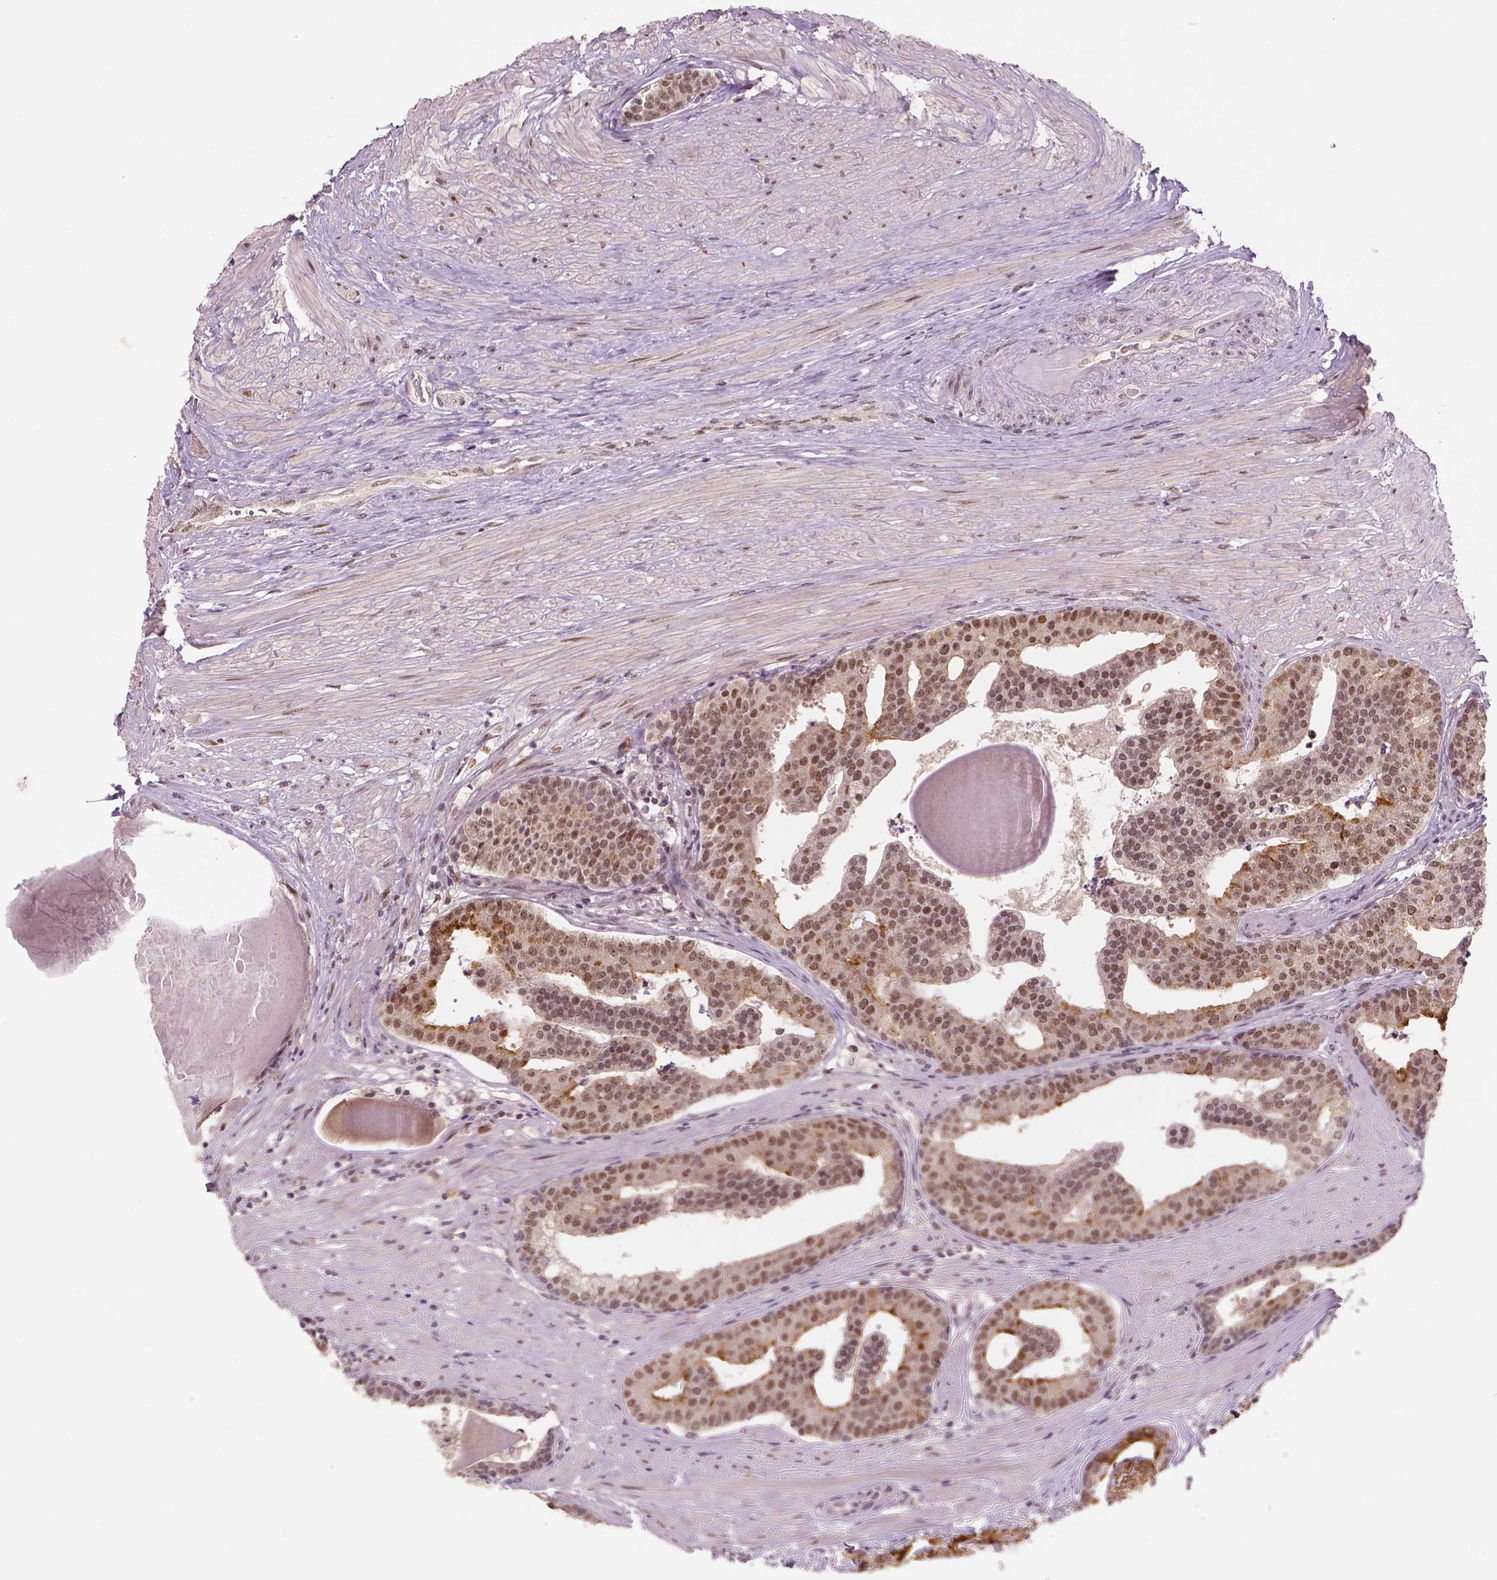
{"staining": {"intensity": "moderate", "quantity": ">75%", "location": "nuclear"}, "tissue": "prostate cancer", "cell_type": "Tumor cells", "image_type": "cancer", "snomed": [{"axis": "morphology", "description": "Adenocarcinoma, NOS"}, {"axis": "topography", "description": "Prostate and seminal vesicle, NOS"}, {"axis": "topography", "description": "Prostate"}], "caption": "Tumor cells show moderate nuclear staining in about >75% of cells in prostate cancer.", "gene": "NSD2", "patient": {"sex": "male", "age": 44}}